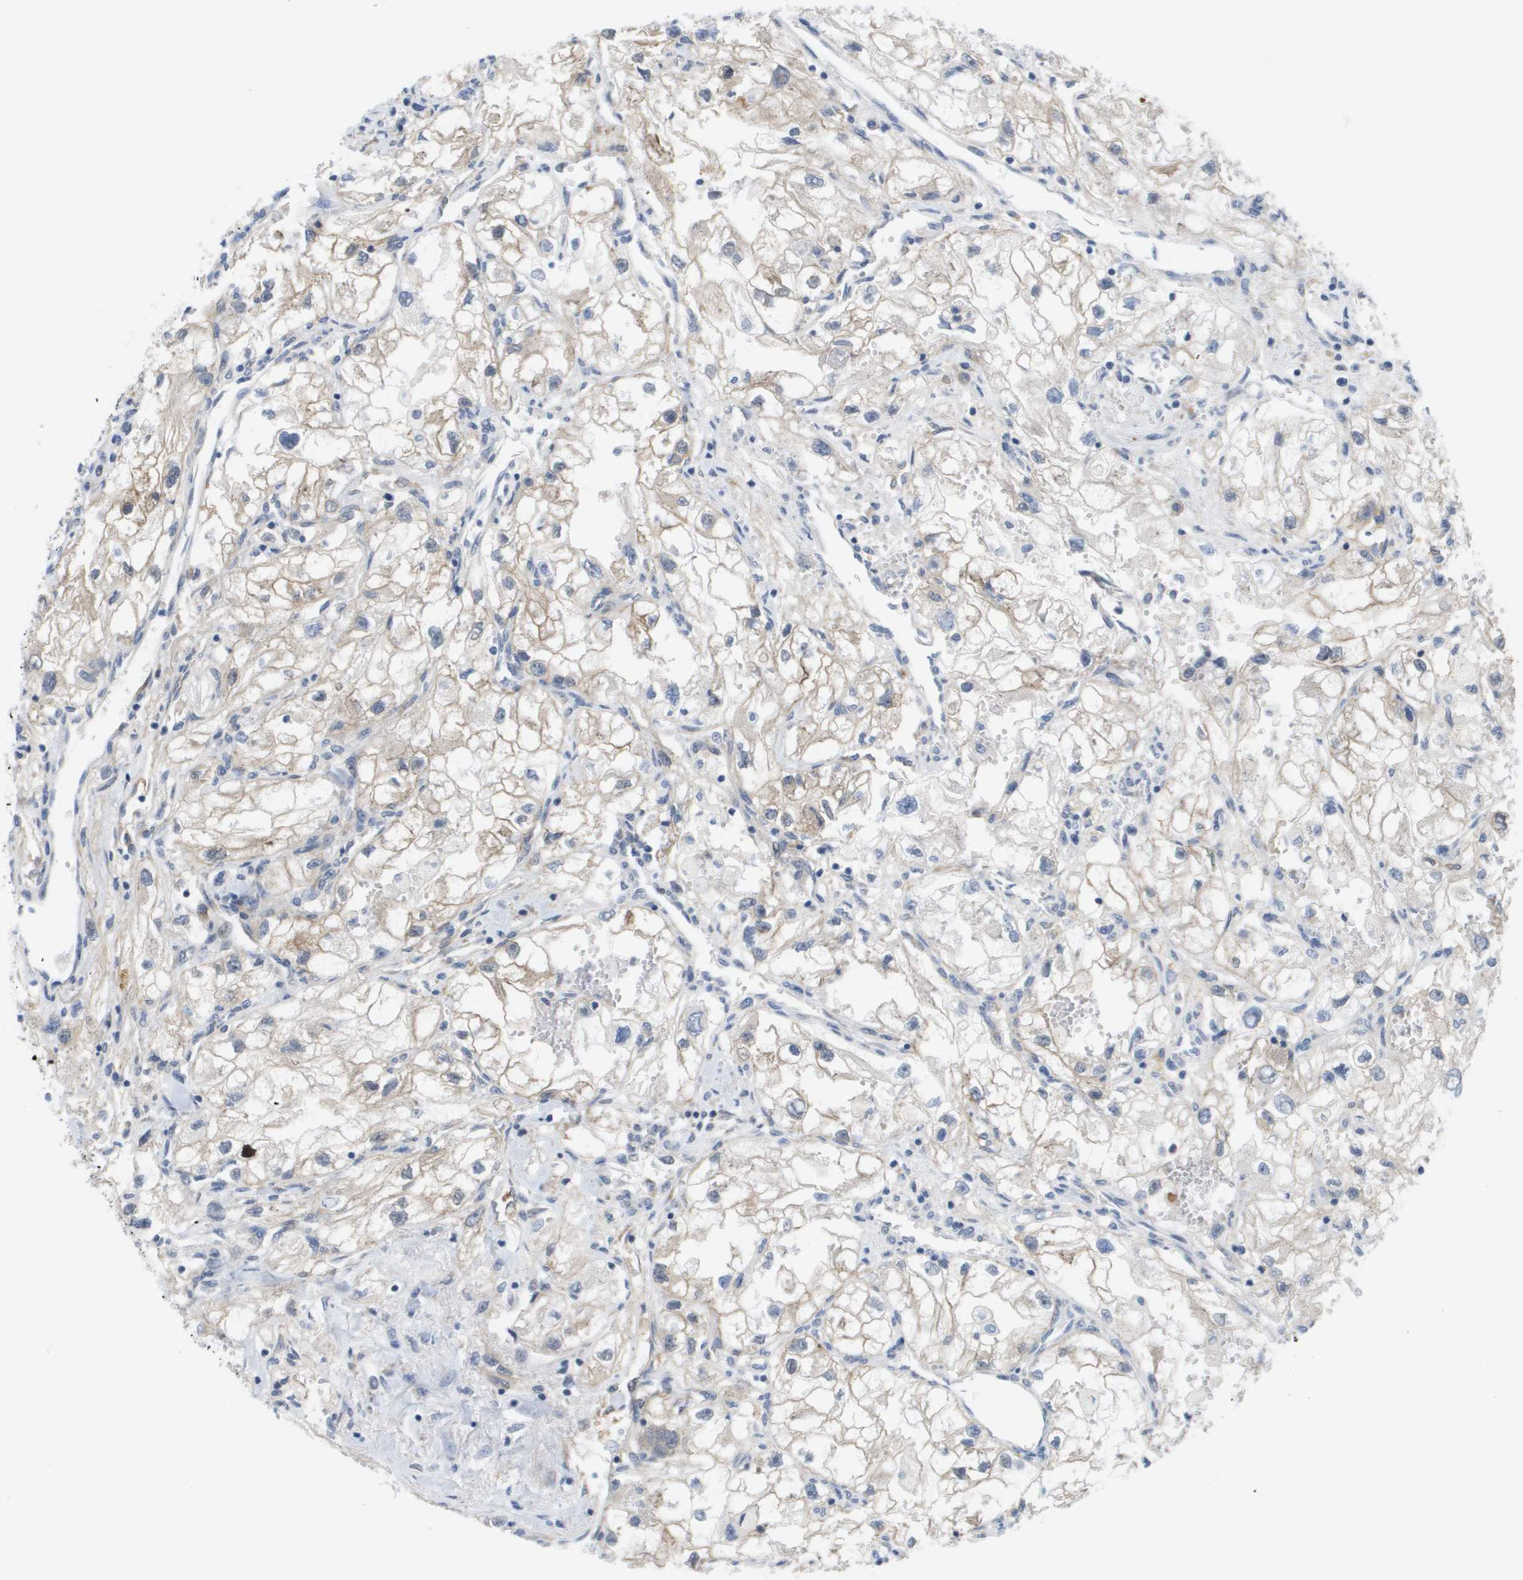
{"staining": {"intensity": "weak", "quantity": "25%-75%", "location": "cytoplasmic/membranous"}, "tissue": "renal cancer", "cell_type": "Tumor cells", "image_type": "cancer", "snomed": [{"axis": "morphology", "description": "Adenocarcinoma, NOS"}, {"axis": "topography", "description": "Kidney"}], "caption": "About 25%-75% of tumor cells in renal cancer show weak cytoplasmic/membranous protein positivity as visualized by brown immunohistochemical staining.", "gene": "MARCHF8", "patient": {"sex": "female", "age": 70}}